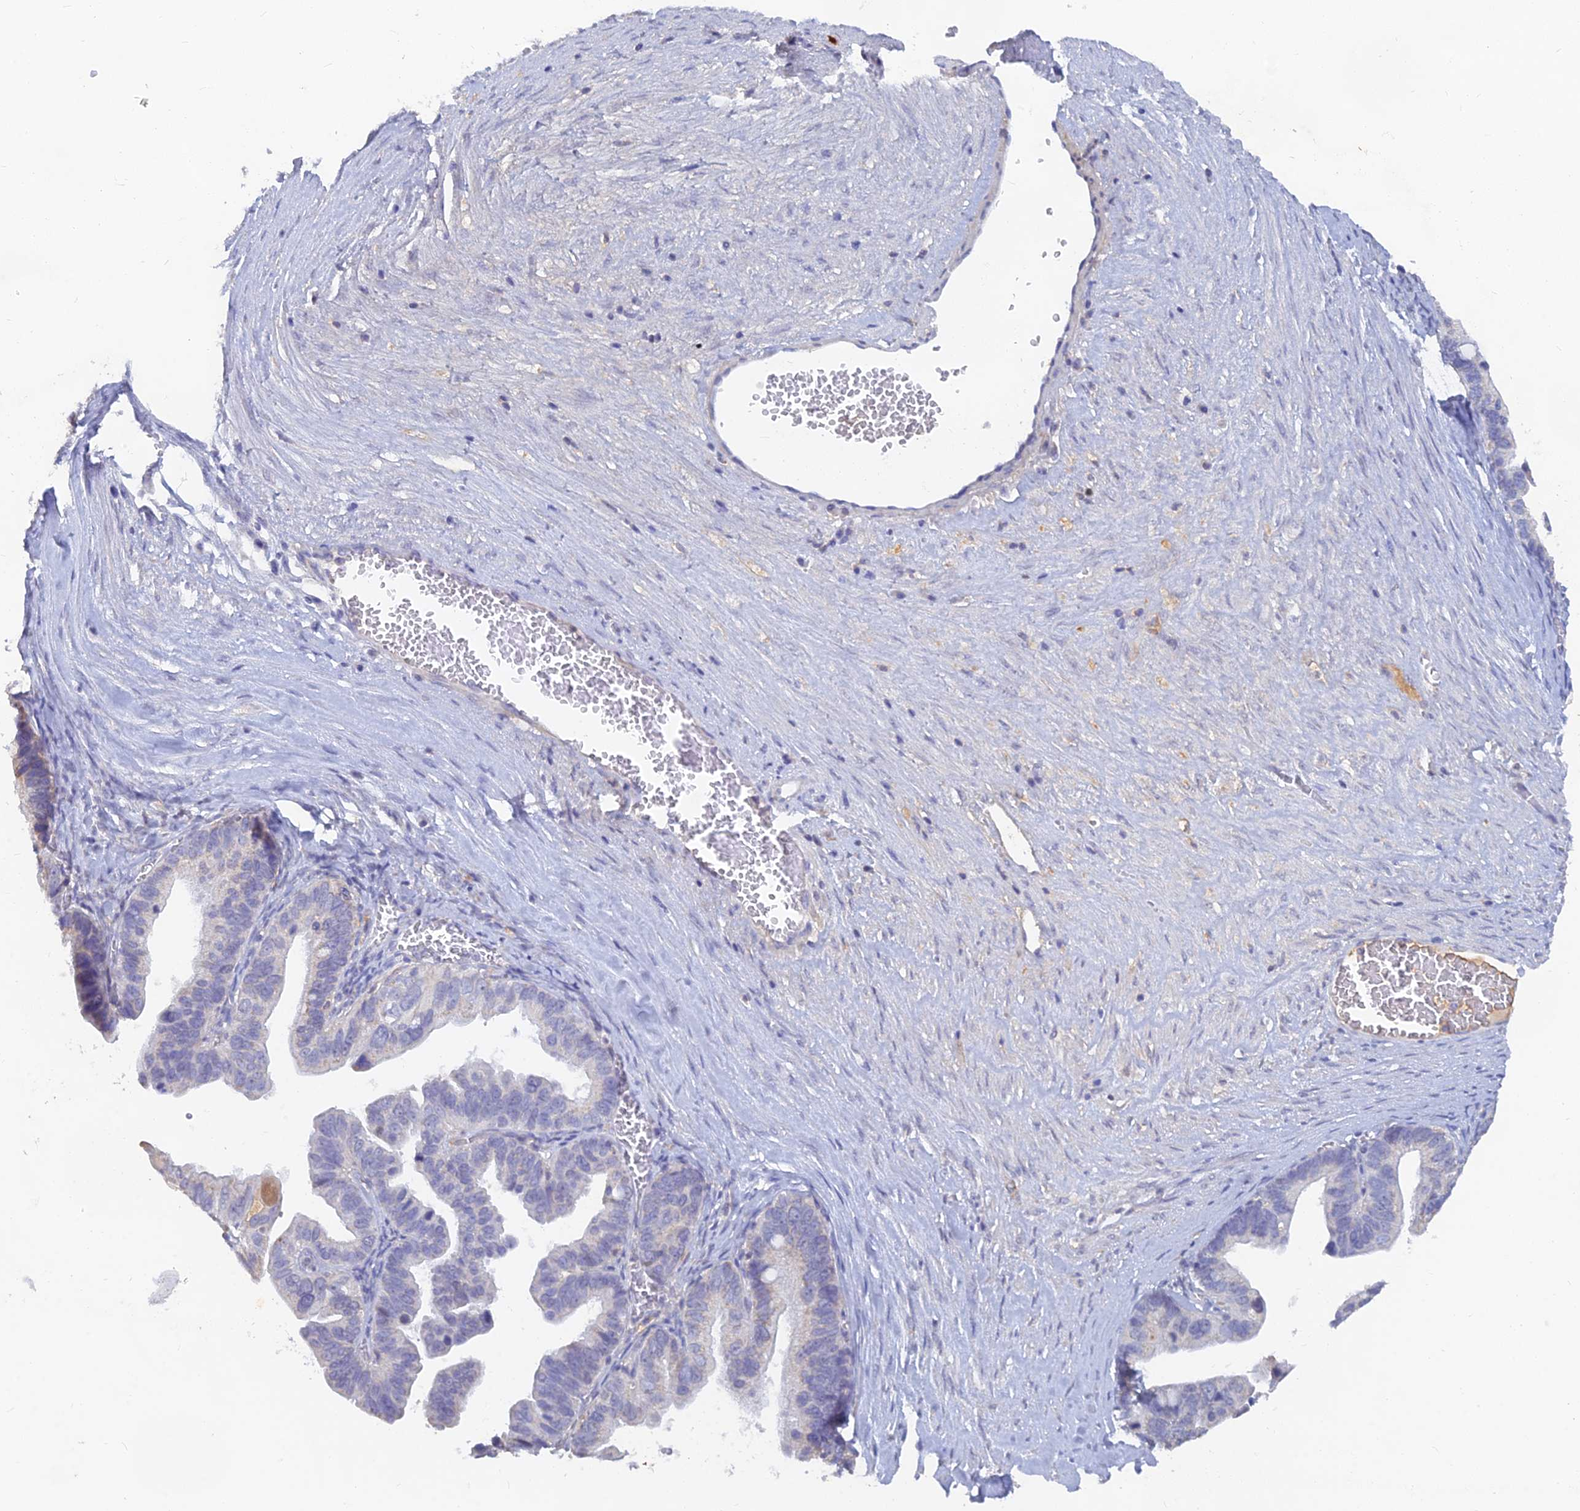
{"staining": {"intensity": "negative", "quantity": "none", "location": "none"}, "tissue": "ovarian cancer", "cell_type": "Tumor cells", "image_type": "cancer", "snomed": [{"axis": "morphology", "description": "Cystadenocarcinoma, serous, NOS"}, {"axis": "topography", "description": "Ovary"}], "caption": "There is no significant expression in tumor cells of serous cystadenocarcinoma (ovarian). The staining is performed using DAB (3,3'-diaminobenzidine) brown chromogen with nuclei counter-stained in using hematoxylin.", "gene": "LRIF1", "patient": {"sex": "female", "age": 56}}